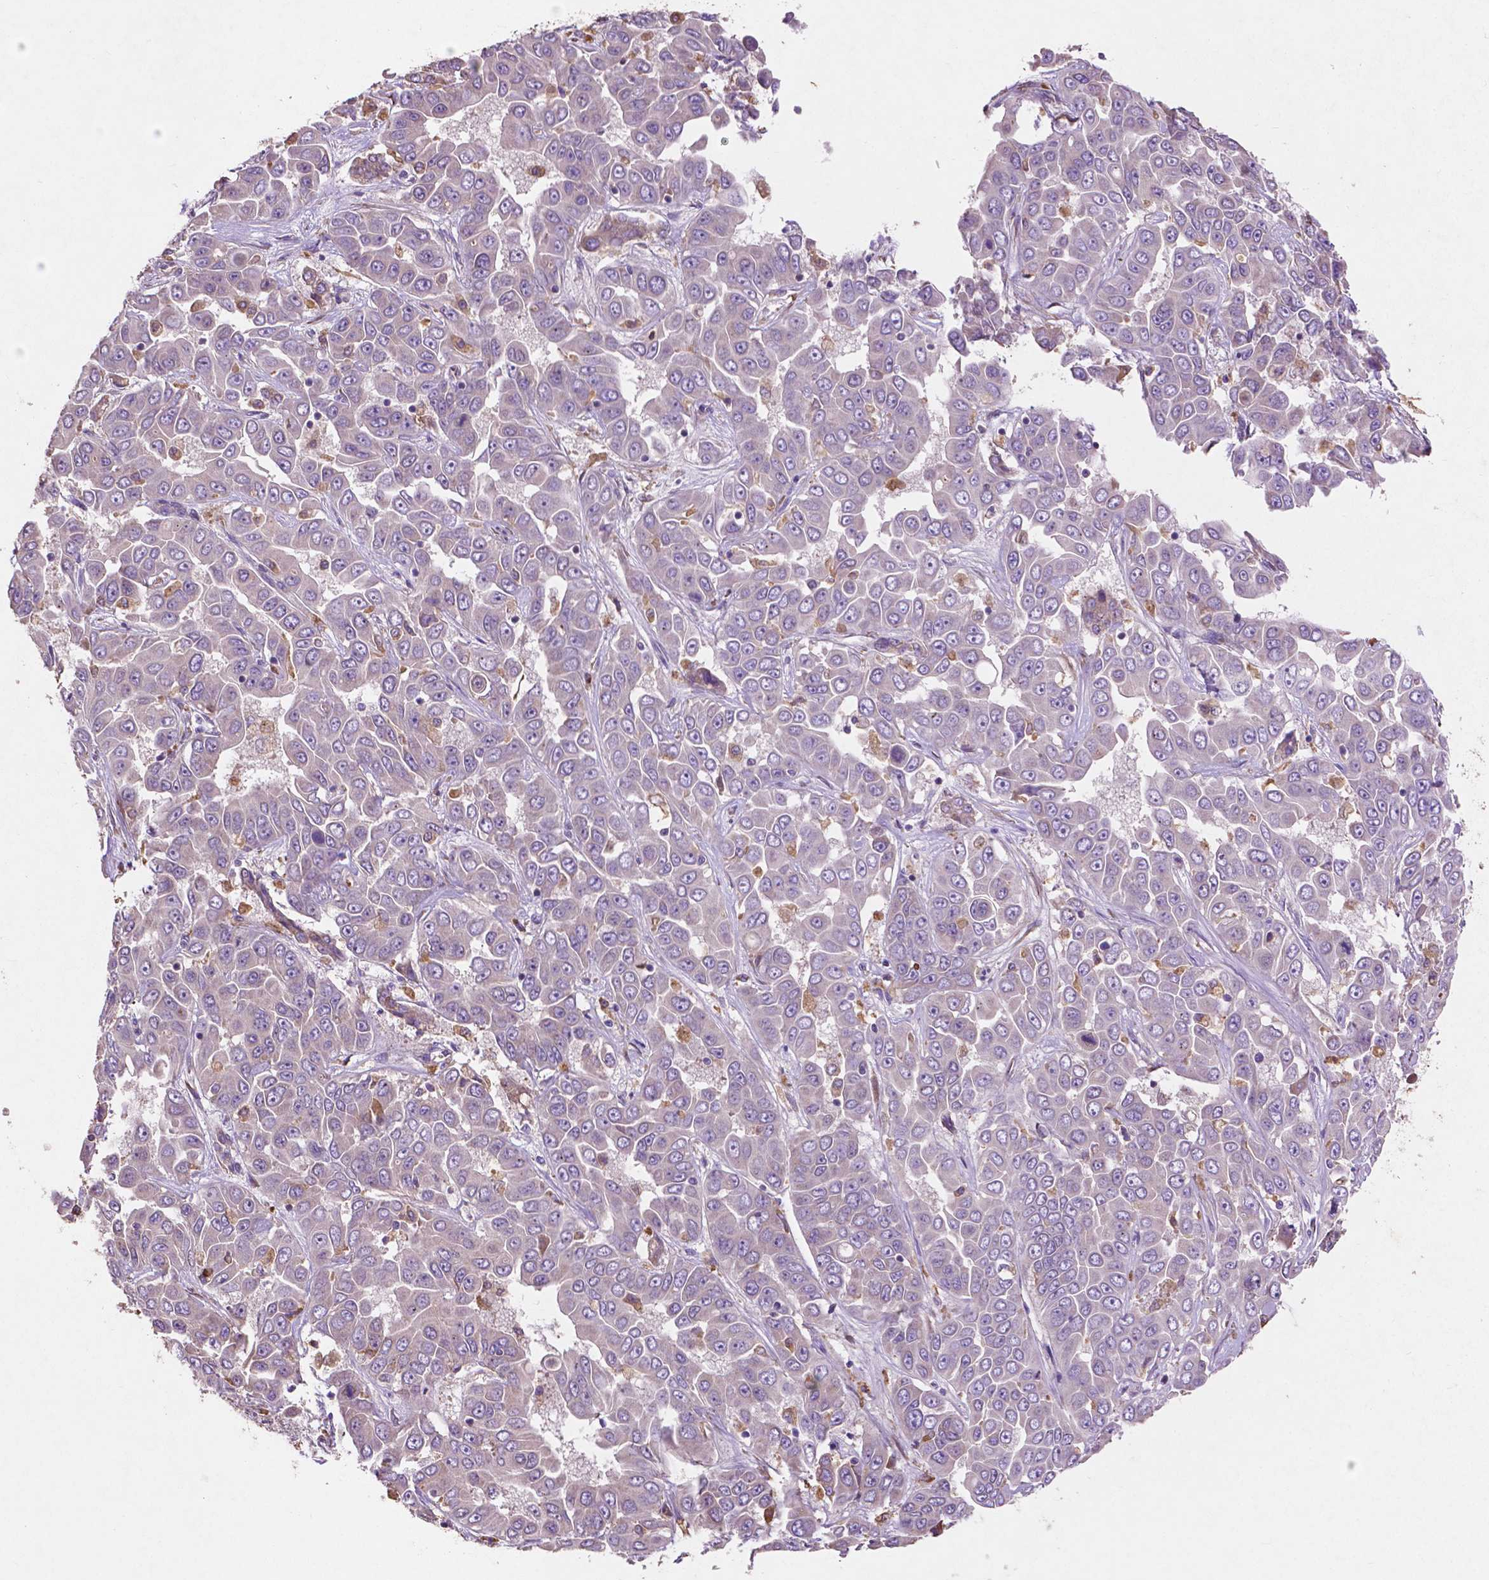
{"staining": {"intensity": "negative", "quantity": "none", "location": "none"}, "tissue": "liver cancer", "cell_type": "Tumor cells", "image_type": "cancer", "snomed": [{"axis": "morphology", "description": "Cholangiocarcinoma"}, {"axis": "topography", "description": "Liver"}], "caption": "This is an IHC histopathology image of human liver cholangiocarcinoma. There is no expression in tumor cells.", "gene": "MBTPS1", "patient": {"sex": "female", "age": 52}}